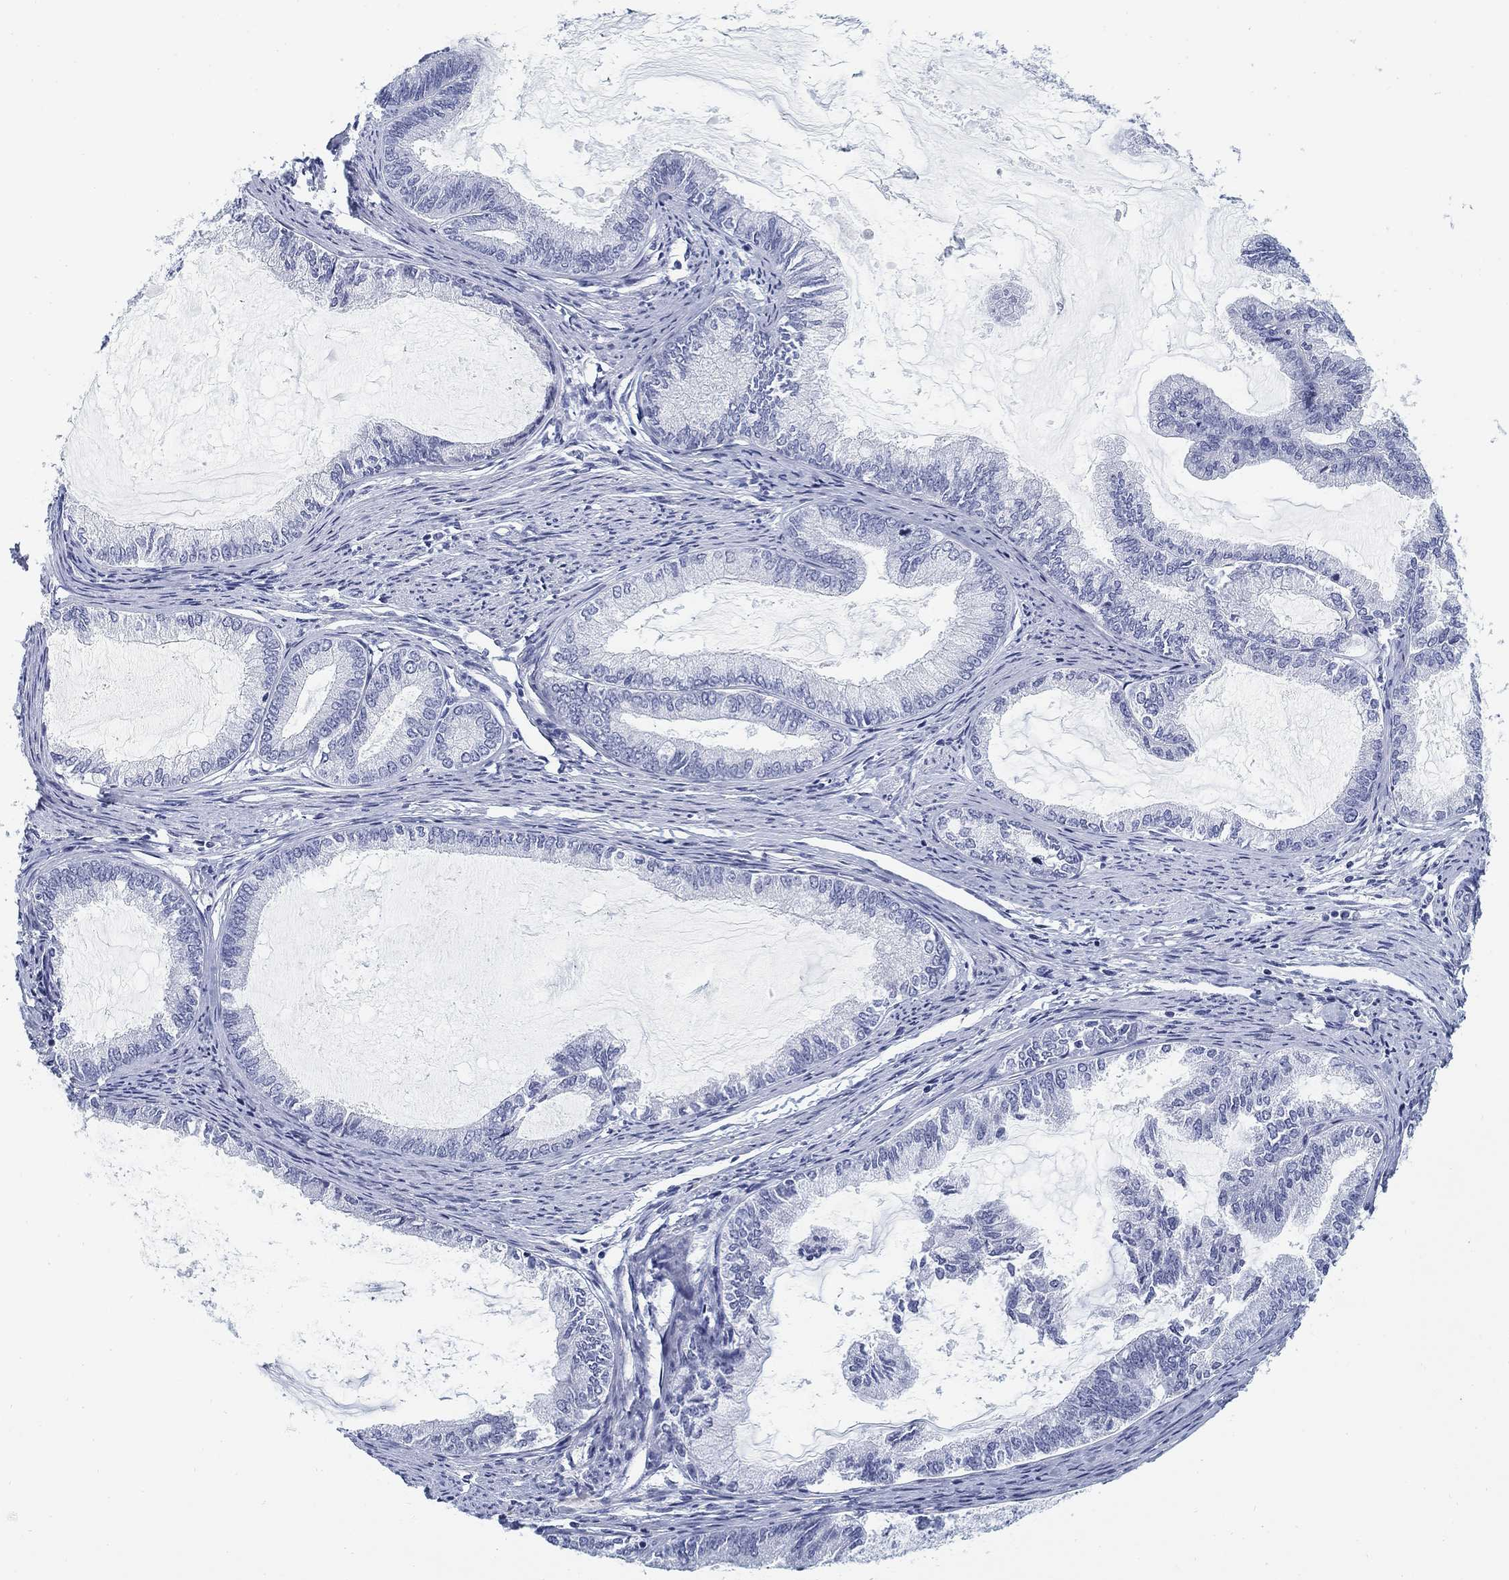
{"staining": {"intensity": "negative", "quantity": "none", "location": "none"}, "tissue": "endometrial cancer", "cell_type": "Tumor cells", "image_type": "cancer", "snomed": [{"axis": "morphology", "description": "Adenocarcinoma, NOS"}, {"axis": "topography", "description": "Endometrium"}], "caption": "Endometrial cancer stained for a protein using immunohistochemistry reveals no expression tumor cells.", "gene": "SLC2A5", "patient": {"sex": "female", "age": 86}}